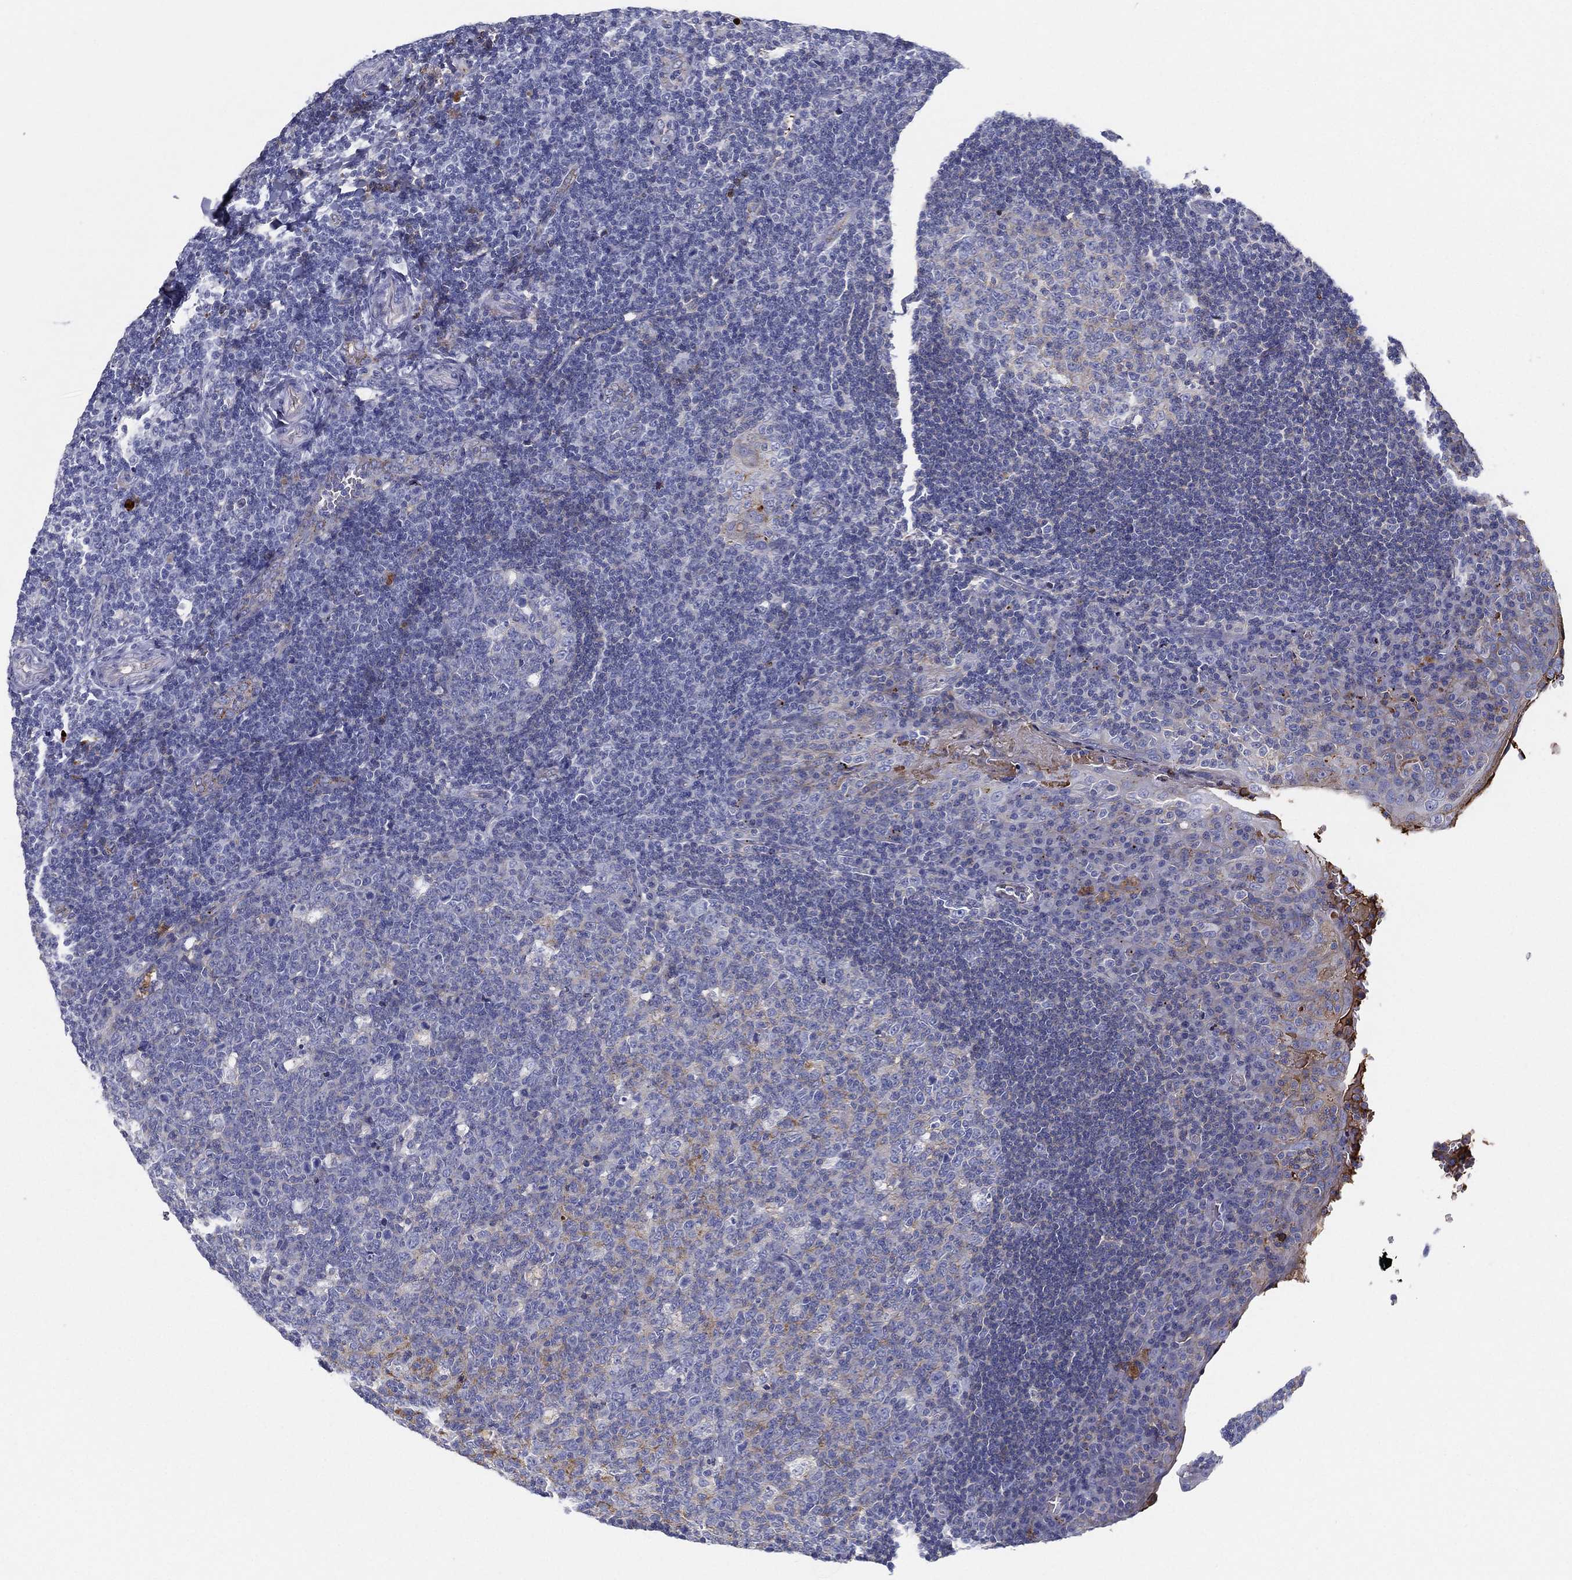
{"staining": {"intensity": "moderate", "quantity": "<25%", "location": "cytoplasmic/membranous"}, "tissue": "tonsil", "cell_type": "Germinal center cells", "image_type": "normal", "snomed": [{"axis": "morphology", "description": "Normal tissue, NOS"}, {"axis": "topography", "description": "Tonsil"}], "caption": "Tonsil stained with DAB immunohistochemistry demonstrates low levels of moderate cytoplasmic/membranous expression in about <25% of germinal center cells.", "gene": "IFNB1", "patient": {"sex": "male", "age": 17}}